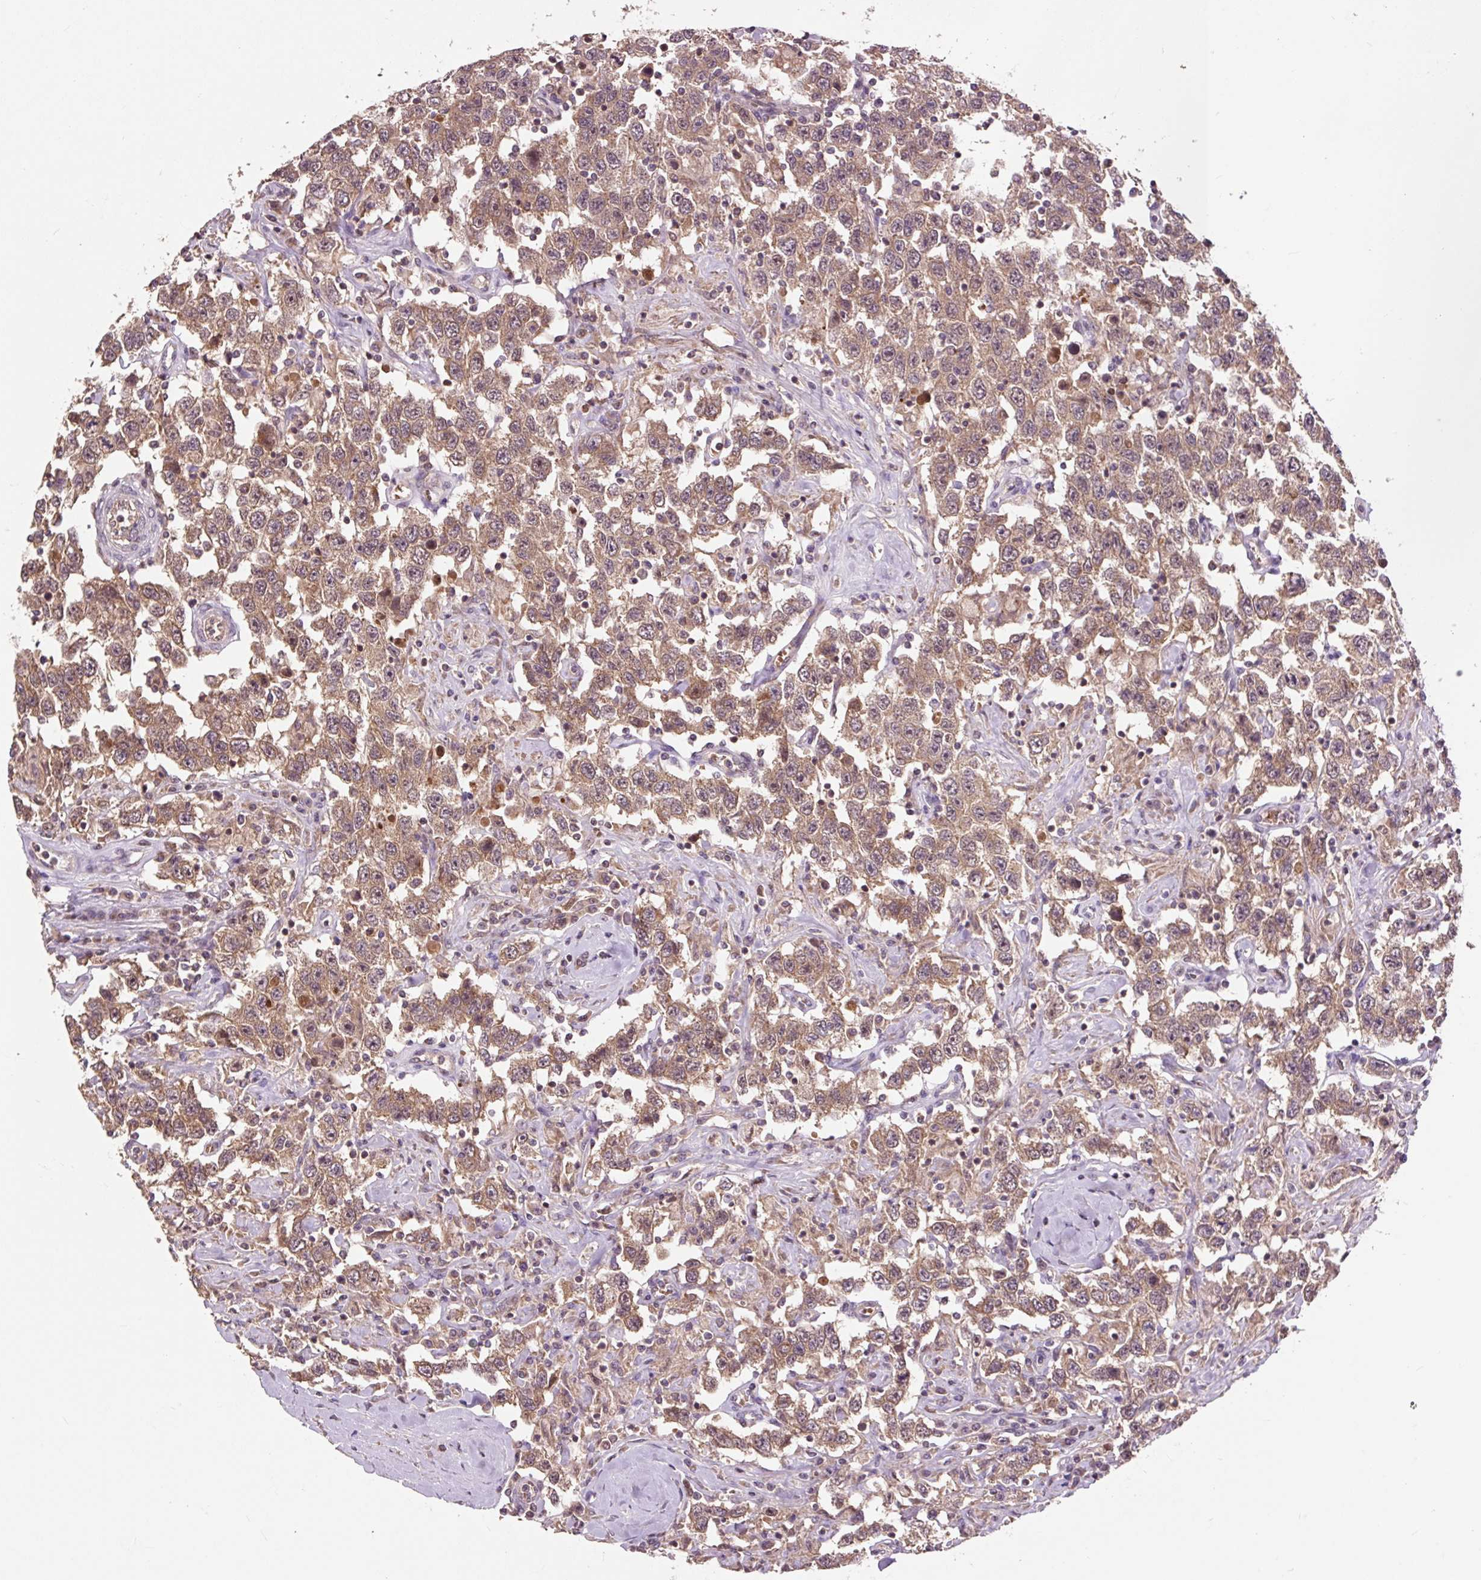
{"staining": {"intensity": "moderate", "quantity": ">75%", "location": "cytoplasmic/membranous"}, "tissue": "testis cancer", "cell_type": "Tumor cells", "image_type": "cancer", "snomed": [{"axis": "morphology", "description": "Seminoma, NOS"}, {"axis": "topography", "description": "Testis"}], "caption": "Moderate cytoplasmic/membranous expression for a protein is seen in approximately >75% of tumor cells of testis seminoma using IHC.", "gene": "MMS19", "patient": {"sex": "male", "age": 41}}